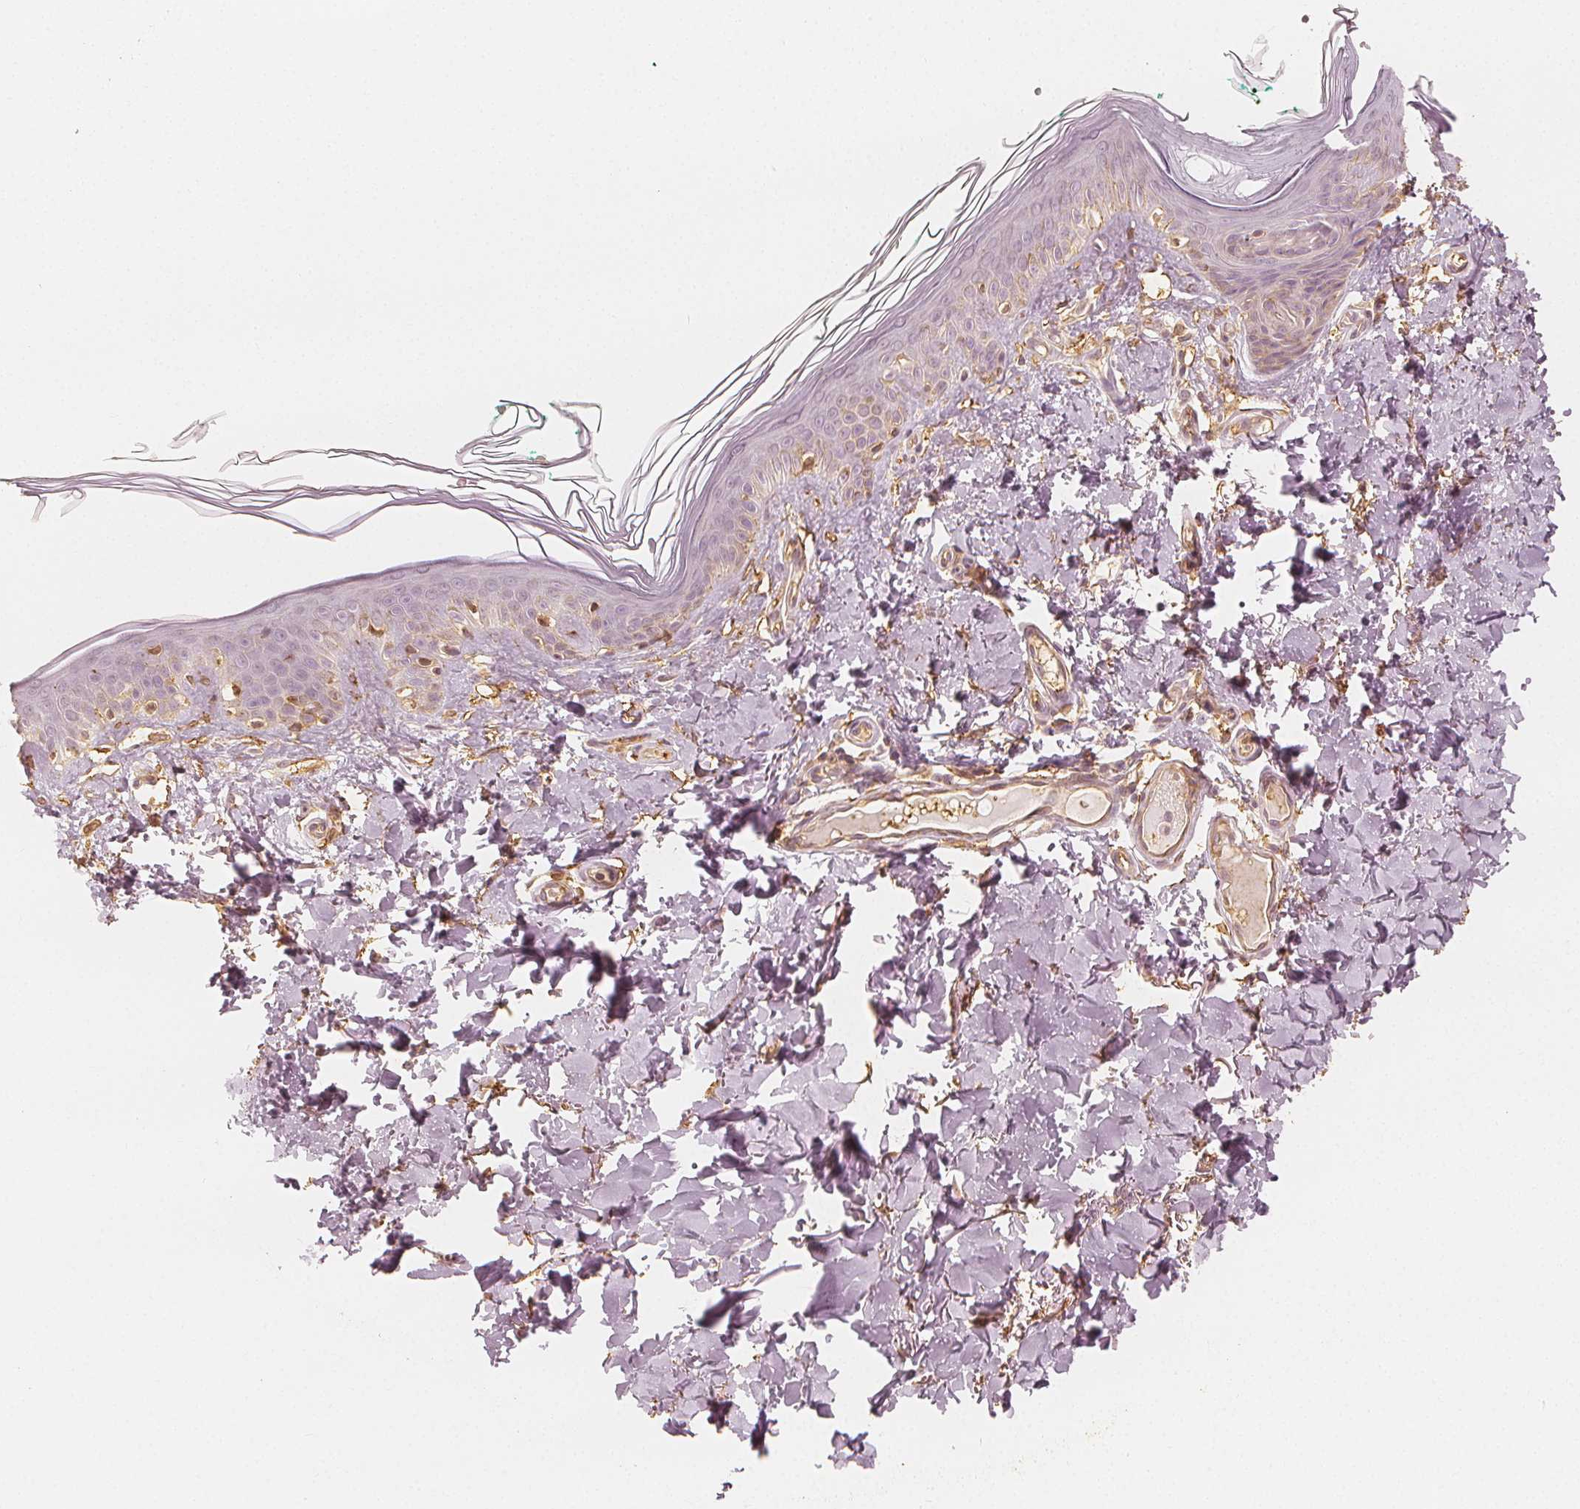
{"staining": {"intensity": "weak", "quantity": "25%-75%", "location": "cytoplasmic/membranous"}, "tissue": "skin", "cell_type": "Fibroblasts", "image_type": "normal", "snomed": [{"axis": "morphology", "description": "Normal tissue, NOS"}, {"axis": "topography", "description": "Skin"}, {"axis": "topography", "description": "Peripheral nerve tissue"}], "caption": "The immunohistochemical stain highlights weak cytoplasmic/membranous expression in fibroblasts of benign skin.", "gene": "ARHGAP26", "patient": {"sex": "female", "age": 45}}